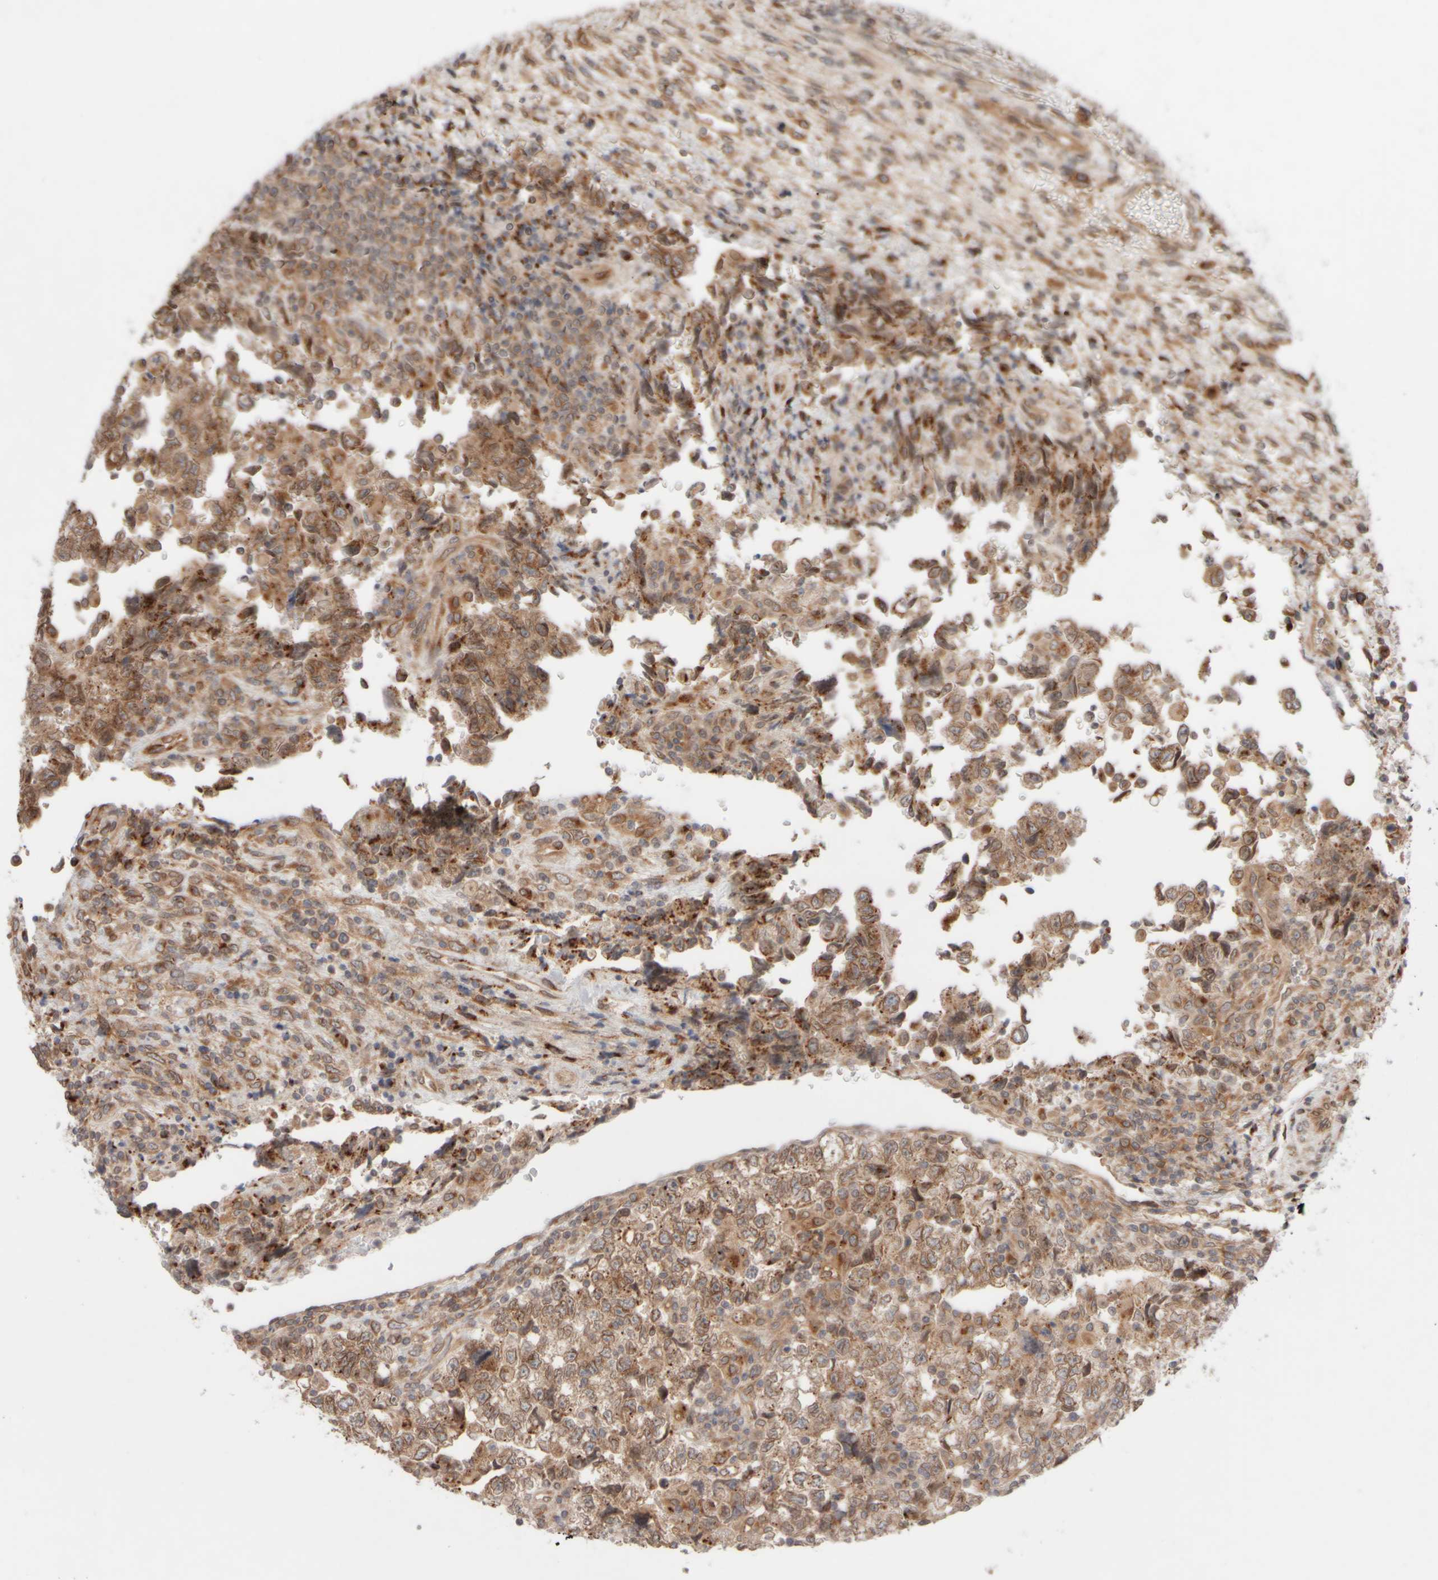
{"staining": {"intensity": "moderate", "quantity": ">75%", "location": "cytoplasmic/membranous"}, "tissue": "testis cancer", "cell_type": "Tumor cells", "image_type": "cancer", "snomed": [{"axis": "morphology", "description": "Normal tissue, NOS"}, {"axis": "morphology", "description": "Carcinoma, Embryonal, NOS"}, {"axis": "topography", "description": "Testis"}], "caption": "Testis cancer stained with a protein marker shows moderate staining in tumor cells.", "gene": "GCN1", "patient": {"sex": "male", "age": 36}}